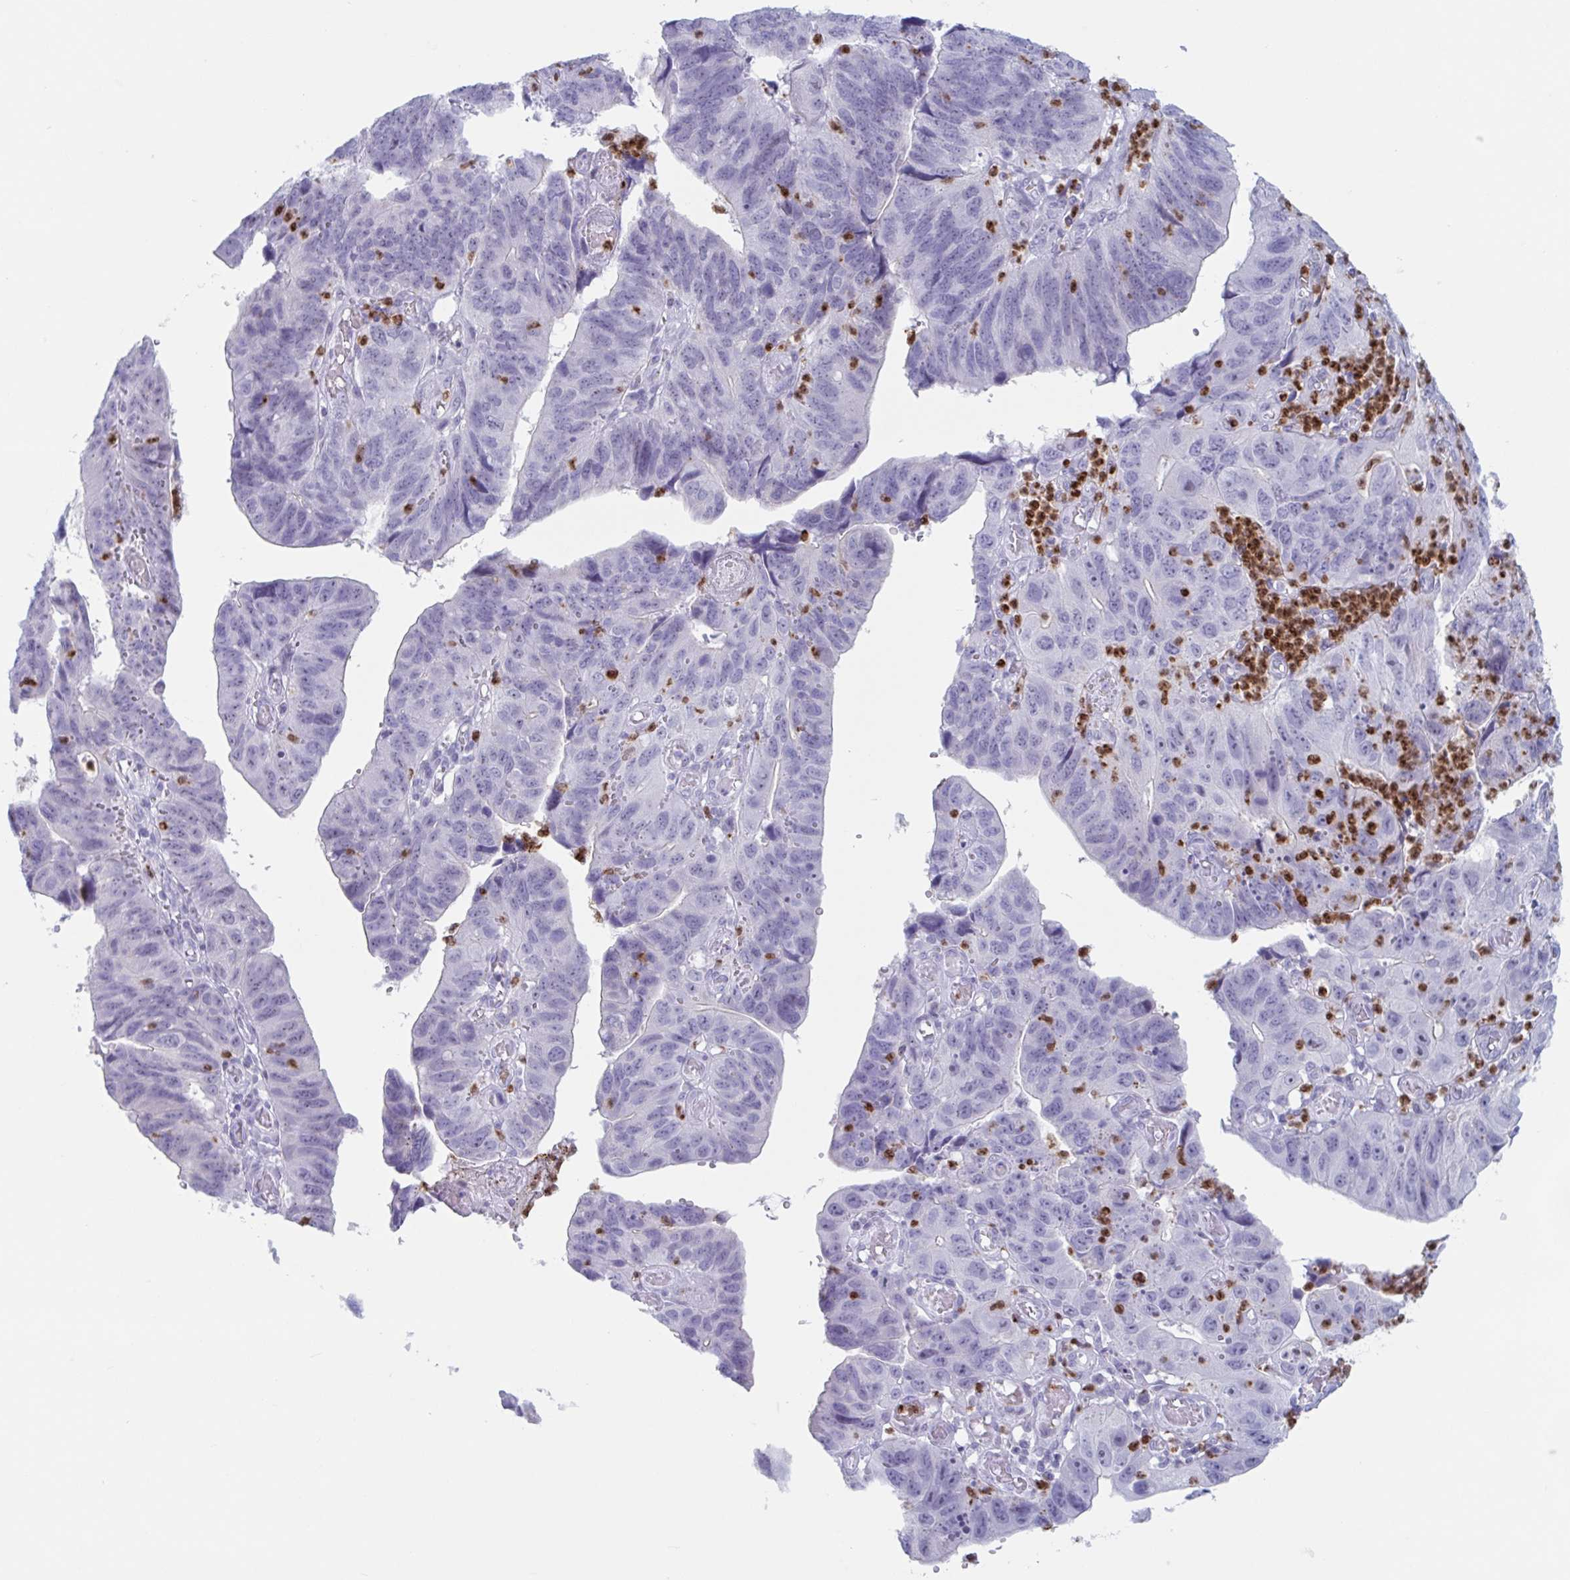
{"staining": {"intensity": "negative", "quantity": "none", "location": "none"}, "tissue": "stomach cancer", "cell_type": "Tumor cells", "image_type": "cancer", "snomed": [{"axis": "morphology", "description": "Adenocarcinoma, NOS"}, {"axis": "topography", "description": "Stomach"}], "caption": "Photomicrograph shows no significant protein expression in tumor cells of stomach cancer (adenocarcinoma). The staining was performed using DAB to visualize the protein expression in brown, while the nuclei were stained in blue with hematoxylin (Magnification: 20x).", "gene": "CYP4F11", "patient": {"sex": "male", "age": 59}}